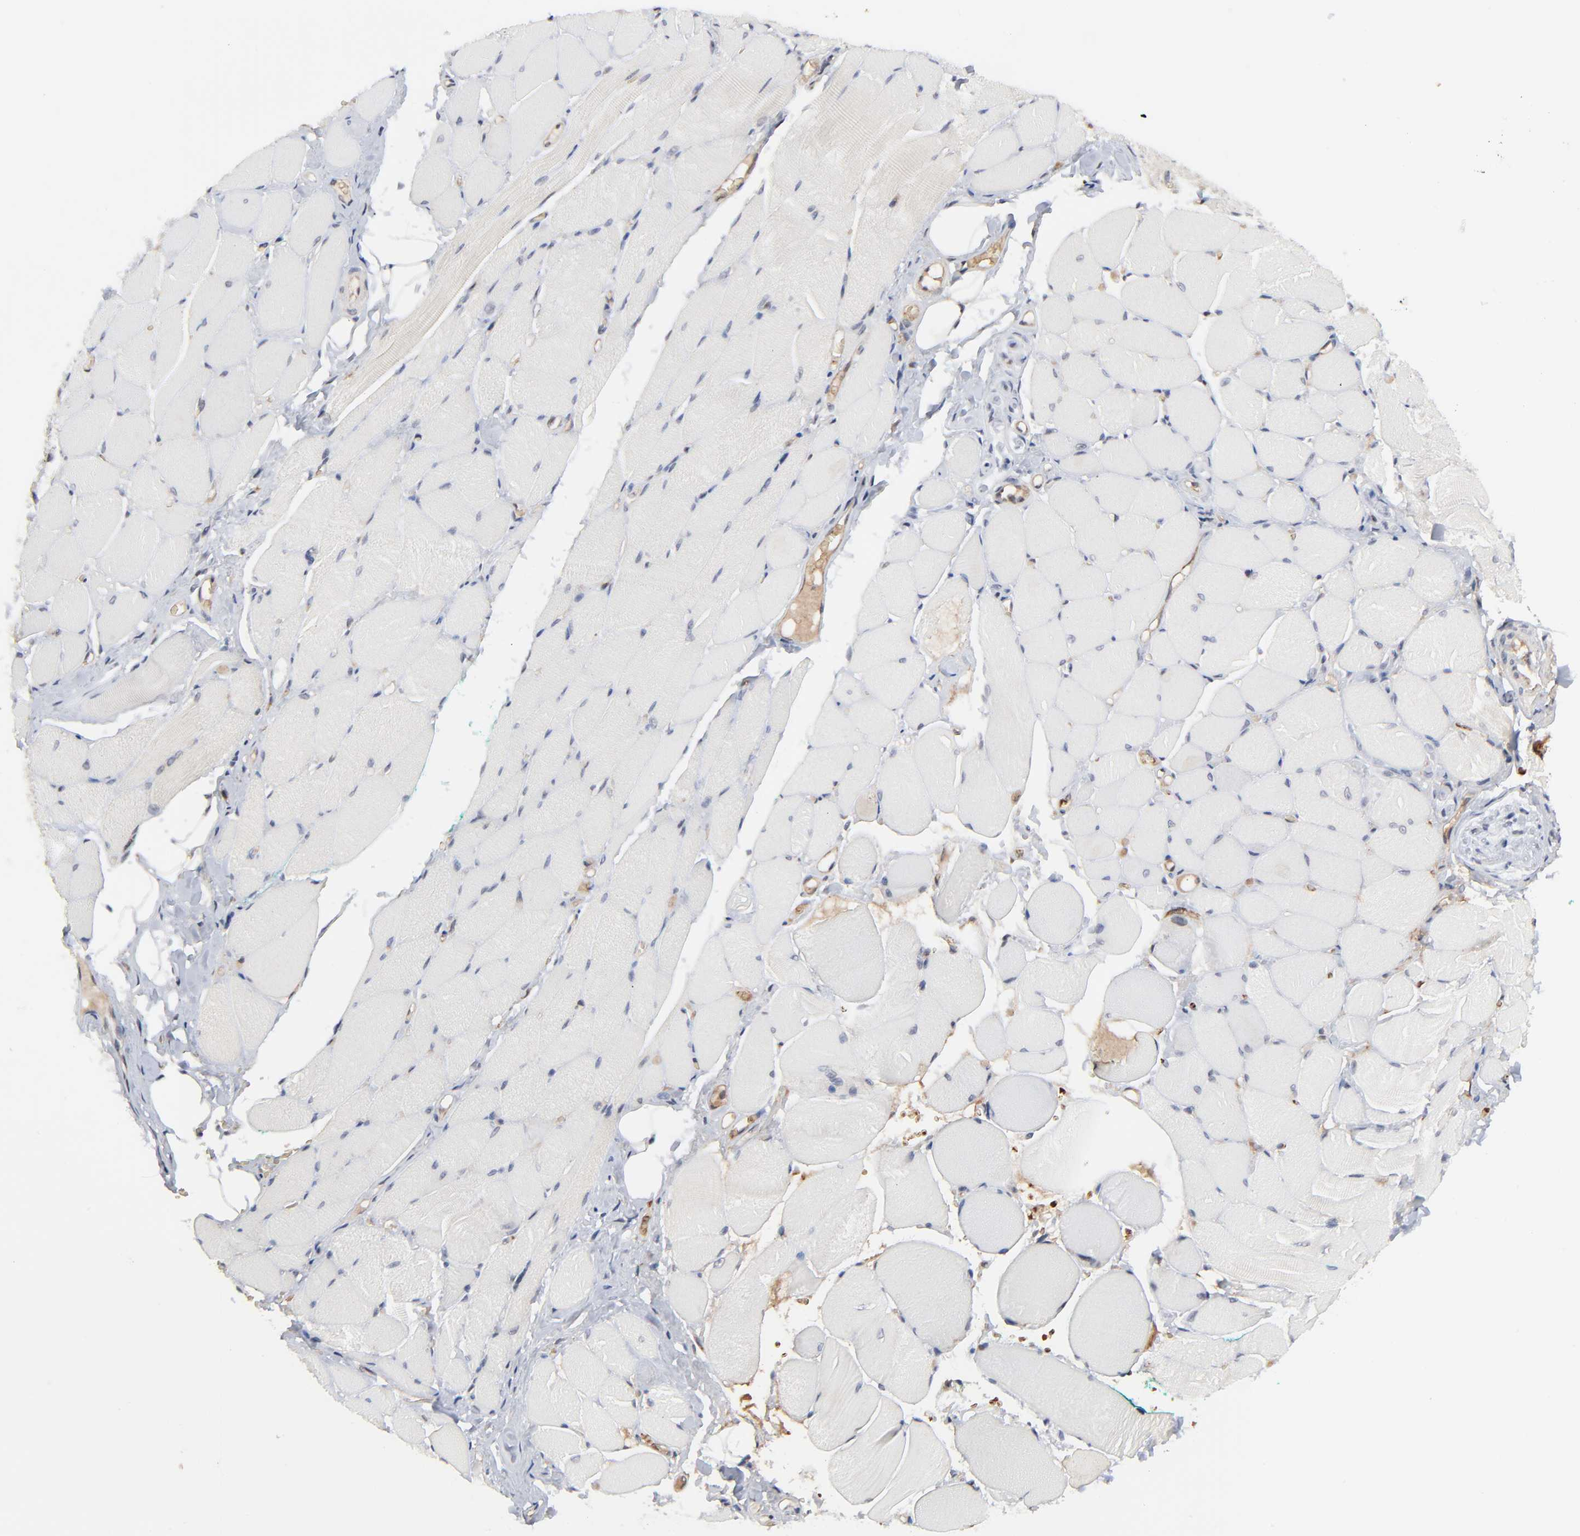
{"staining": {"intensity": "weak", "quantity": "<25%", "location": "nuclear"}, "tissue": "skeletal muscle", "cell_type": "Myocytes", "image_type": "normal", "snomed": [{"axis": "morphology", "description": "Normal tissue, NOS"}, {"axis": "topography", "description": "Skeletal muscle"}, {"axis": "topography", "description": "Peripheral nerve tissue"}], "caption": "High power microscopy photomicrograph of an immunohistochemistry micrograph of unremarkable skeletal muscle, revealing no significant staining in myocytes. (DAB (3,3'-diaminobenzidine) immunohistochemistry (IHC) visualized using brightfield microscopy, high magnification).", "gene": "CASP10", "patient": {"sex": "female", "age": 84}}